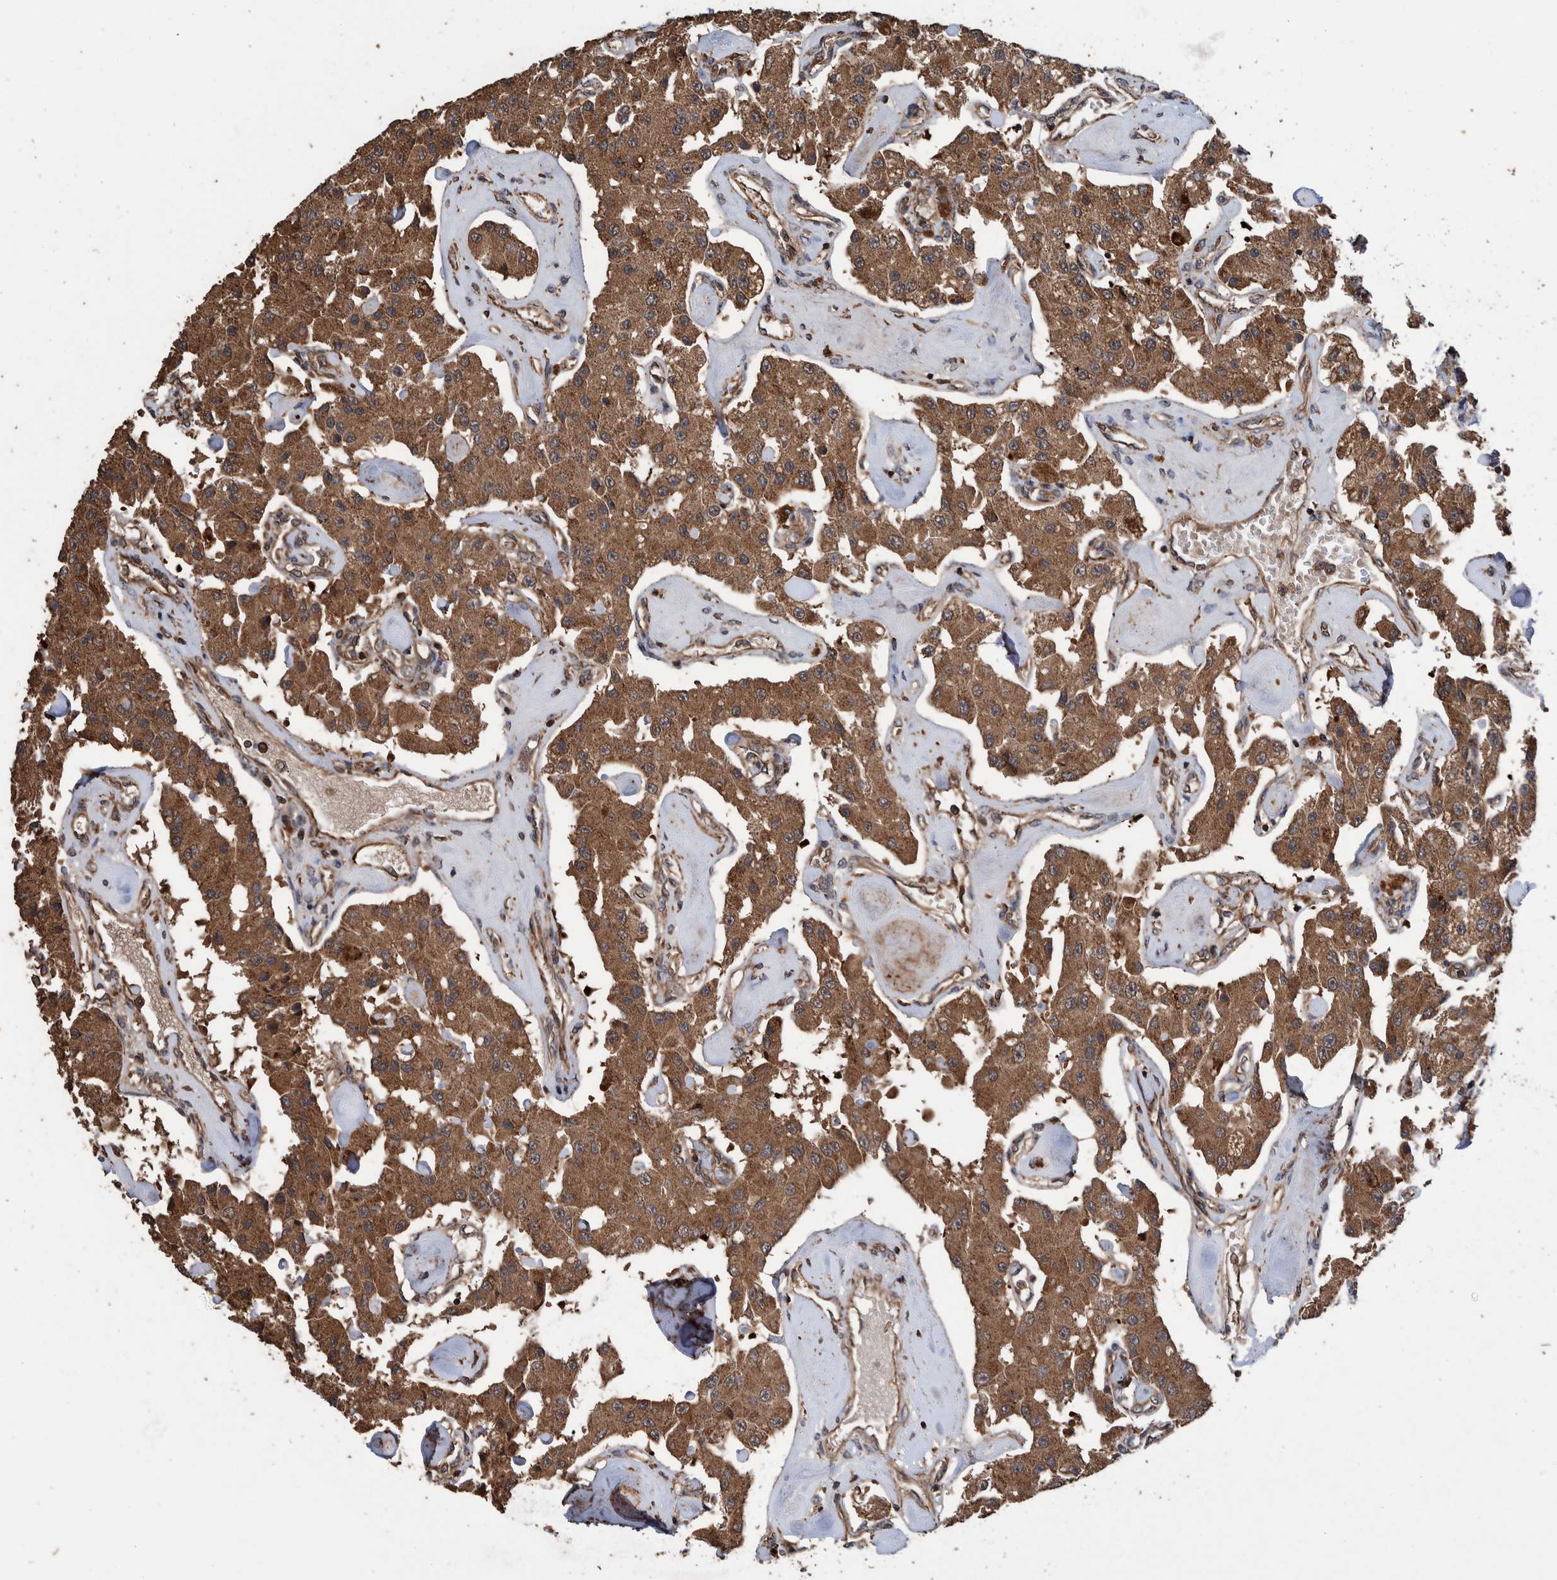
{"staining": {"intensity": "strong", "quantity": ">75%", "location": "cytoplasmic/membranous"}, "tissue": "carcinoid", "cell_type": "Tumor cells", "image_type": "cancer", "snomed": [{"axis": "morphology", "description": "Carcinoid, malignant, NOS"}, {"axis": "topography", "description": "Pancreas"}], "caption": "Protein positivity by IHC displays strong cytoplasmic/membranous staining in about >75% of tumor cells in carcinoid. The protein of interest is stained brown, and the nuclei are stained in blue (DAB IHC with brightfield microscopy, high magnification).", "gene": "TRIM16", "patient": {"sex": "male", "age": 41}}